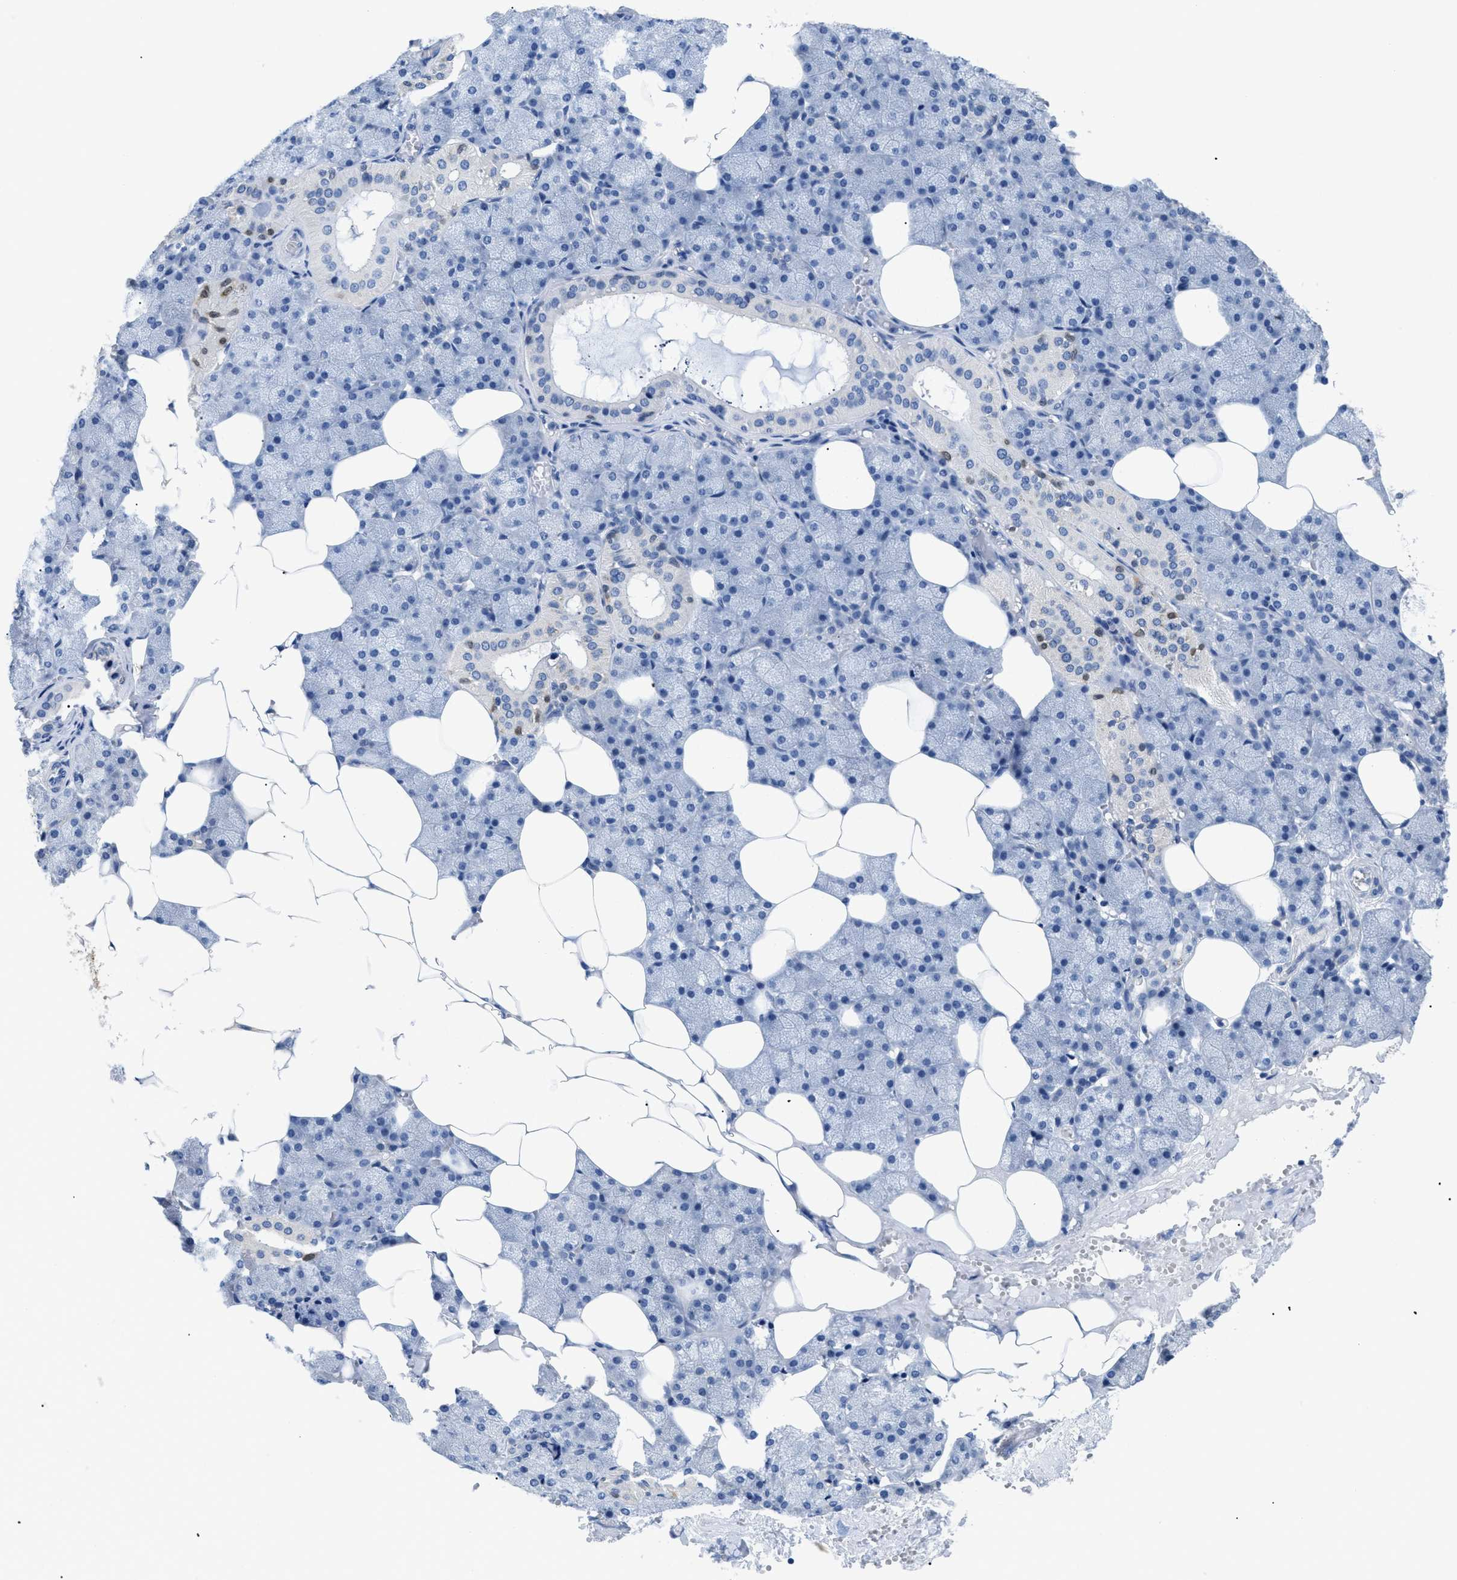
{"staining": {"intensity": "weak", "quantity": "<25%", "location": "cytoplasmic/membranous"}, "tissue": "salivary gland", "cell_type": "Glandular cells", "image_type": "normal", "snomed": [{"axis": "morphology", "description": "Normal tissue, NOS"}, {"axis": "topography", "description": "Salivary gland"}], "caption": "An immunohistochemistry (IHC) image of unremarkable salivary gland is shown. There is no staining in glandular cells of salivary gland.", "gene": "APOBEC2", "patient": {"sex": "male", "age": 62}}